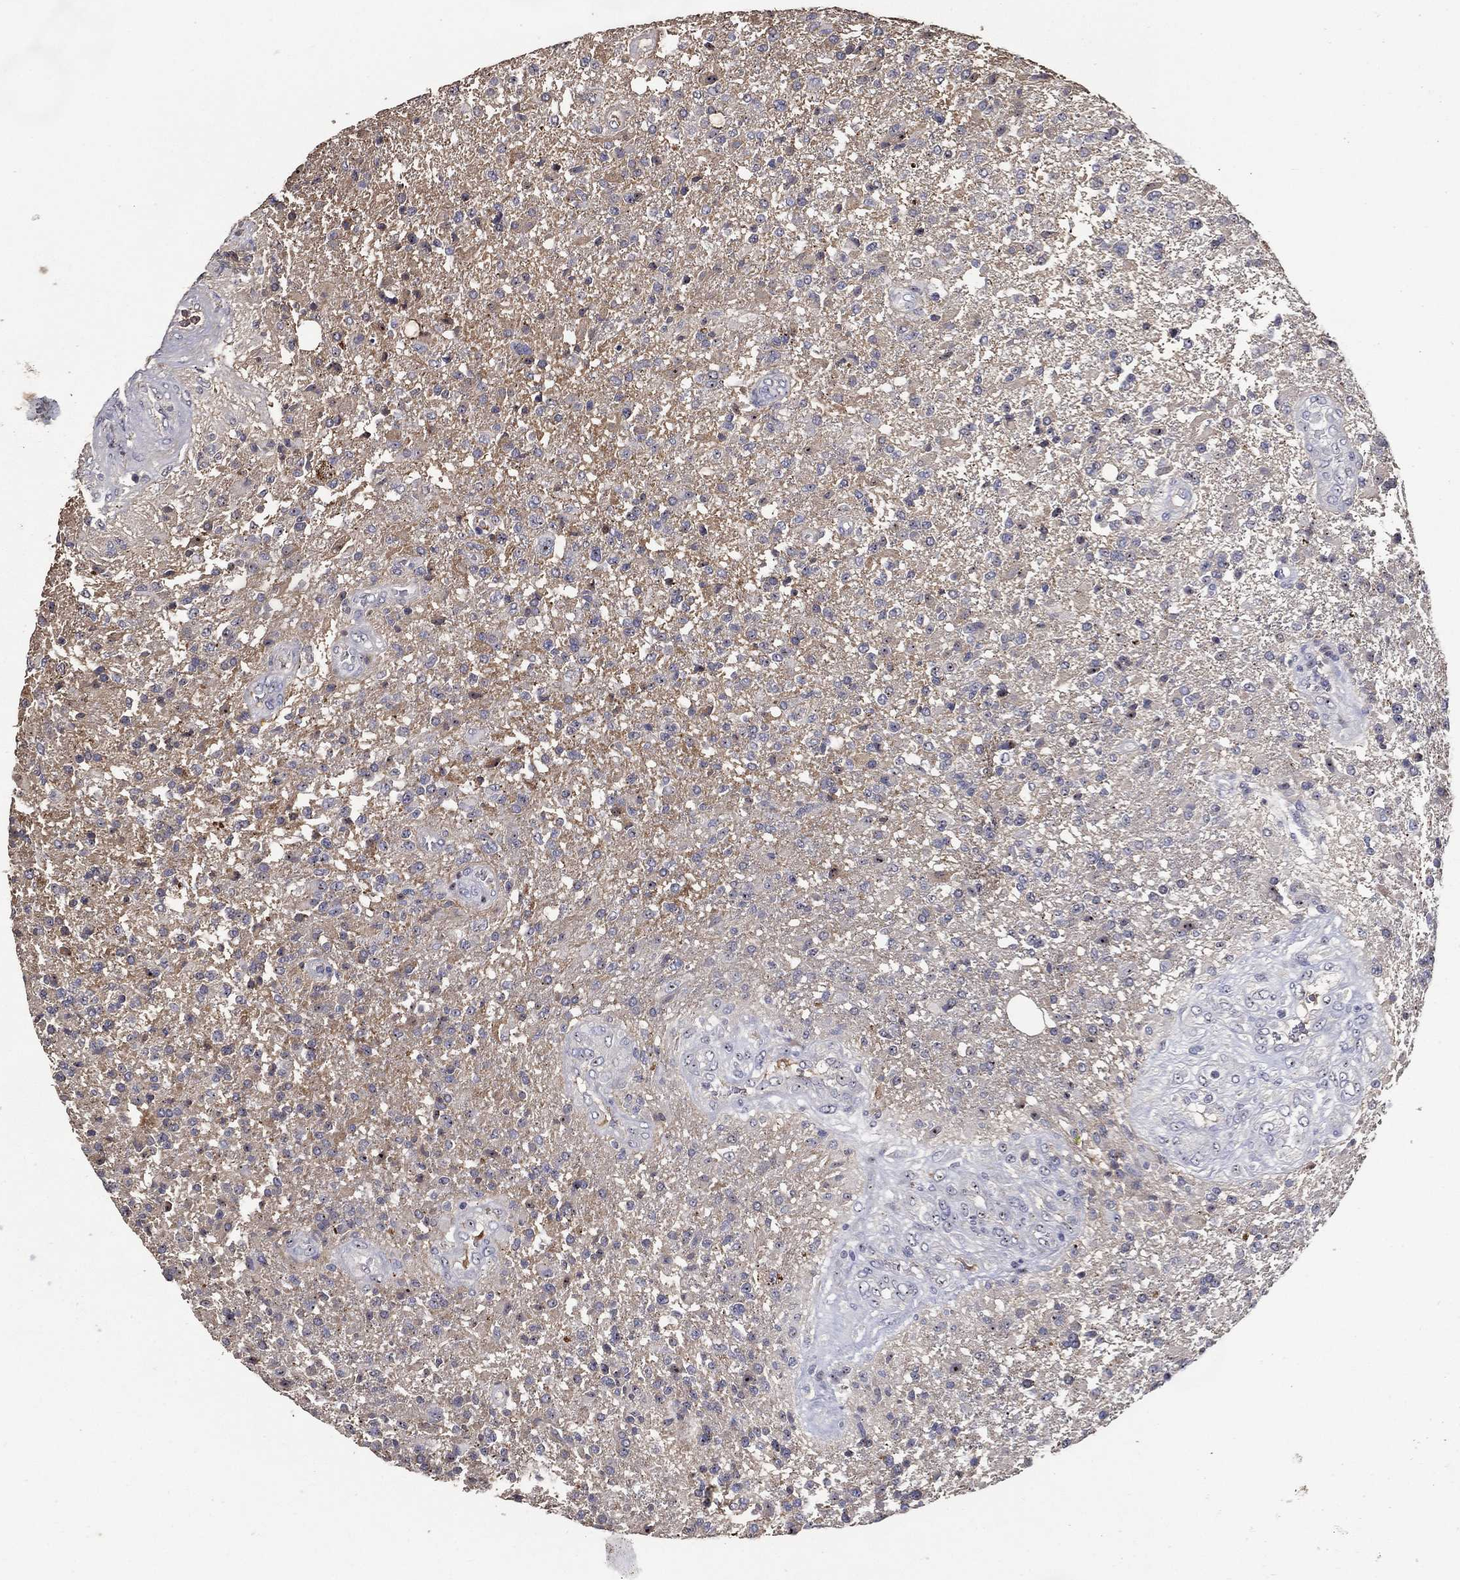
{"staining": {"intensity": "negative", "quantity": "none", "location": "none"}, "tissue": "glioma", "cell_type": "Tumor cells", "image_type": "cancer", "snomed": [{"axis": "morphology", "description": "Glioma, malignant, High grade"}, {"axis": "topography", "description": "Brain"}], "caption": "This is an immunohistochemistry image of glioma. There is no expression in tumor cells.", "gene": "EFNA1", "patient": {"sex": "male", "age": 56}}